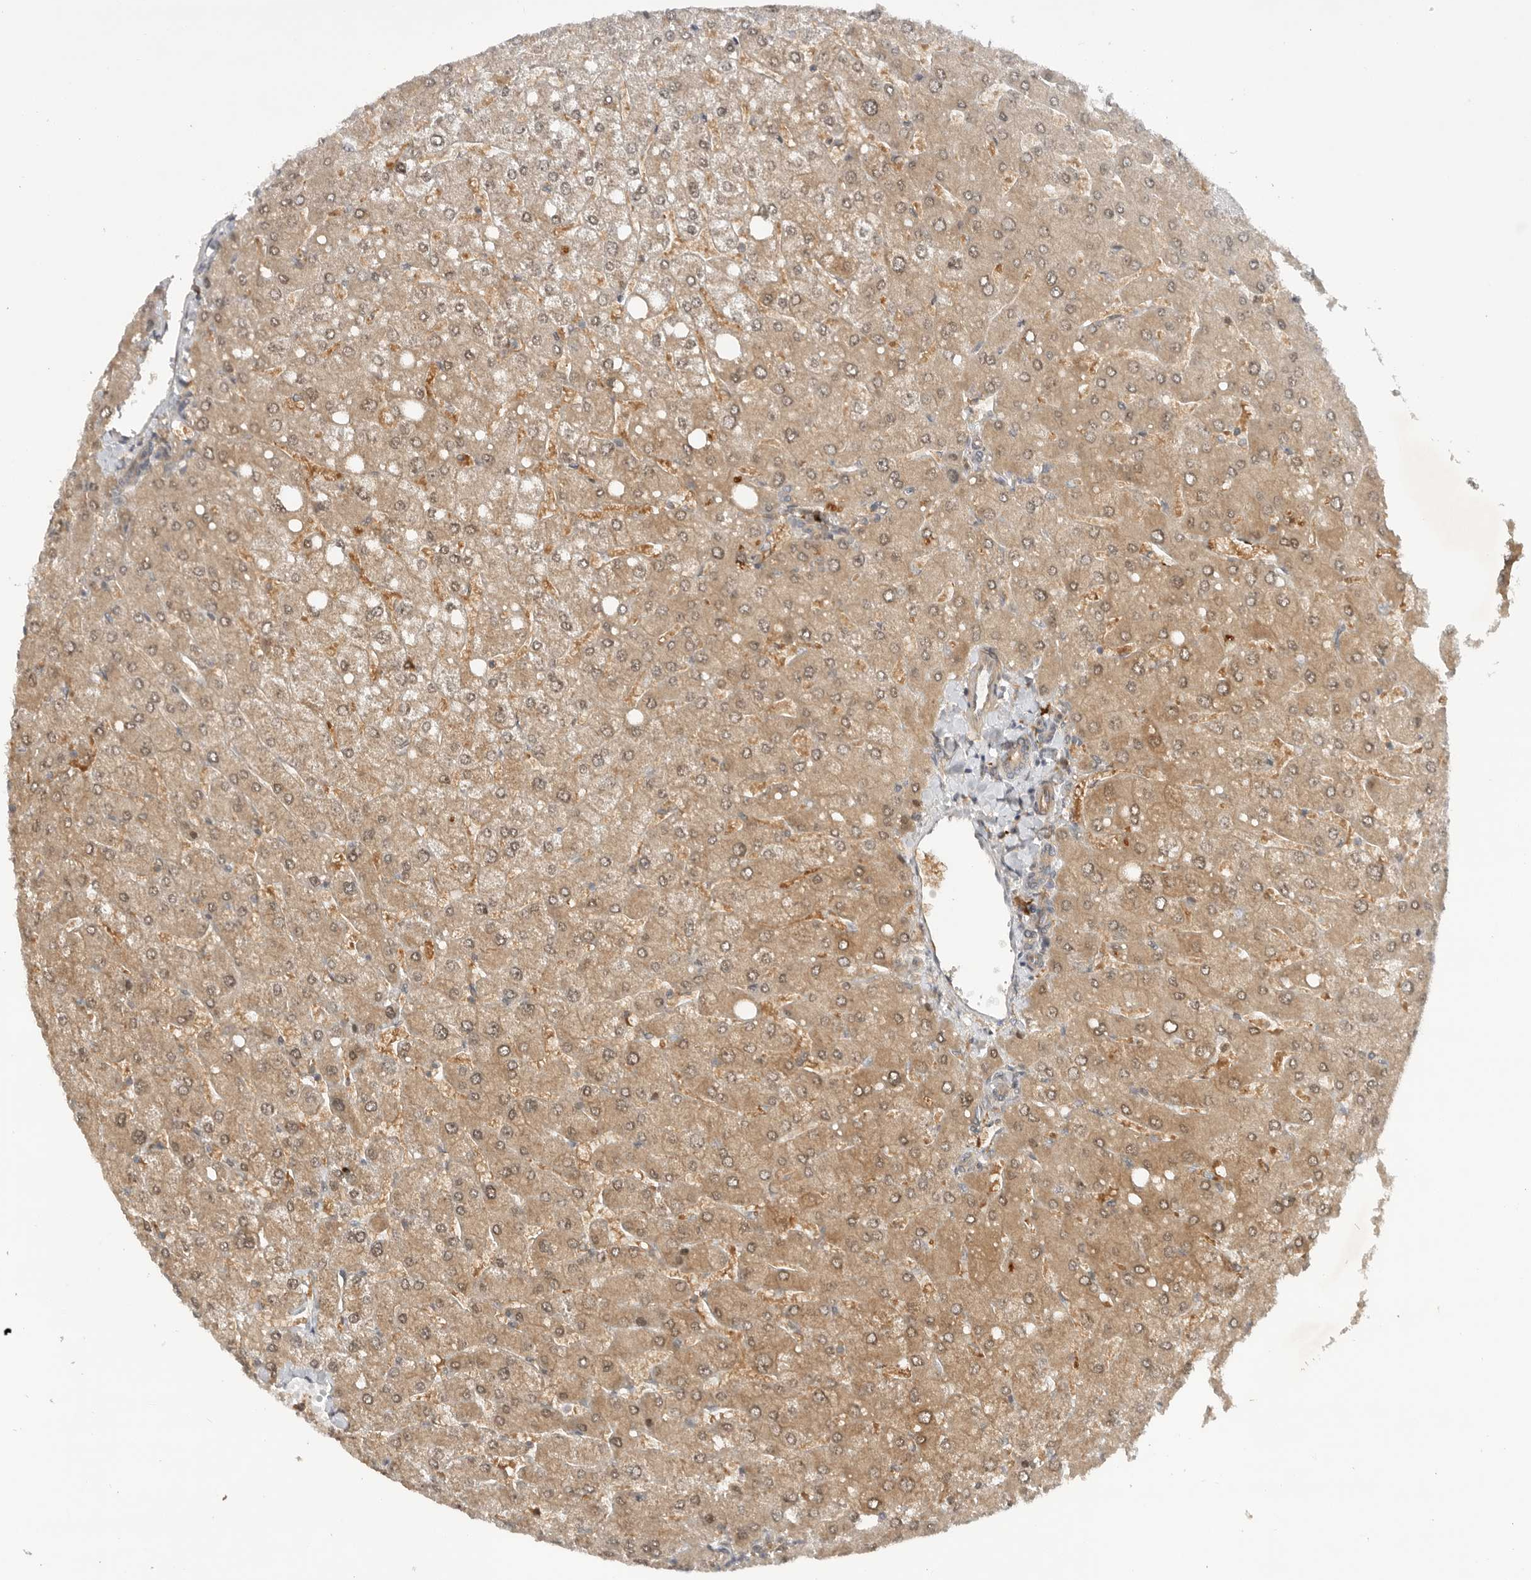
{"staining": {"intensity": "weak", "quantity": ">75%", "location": "cytoplasmic/membranous"}, "tissue": "liver", "cell_type": "Cholangiocytes", "image_type": "normal", "snomed": [{"axis": "morphology", "description": "Normal tissue, NOS"}, {"axis": "topography", "description": "Liver"}], "caption": "The histopathology image displays a brown stain indicating the presence of a protein in the cytoplasmic/membranous of cholangiocytes in liver.", "gene": "DCAF8", "patient": {"sex": "male", "age": 55}}